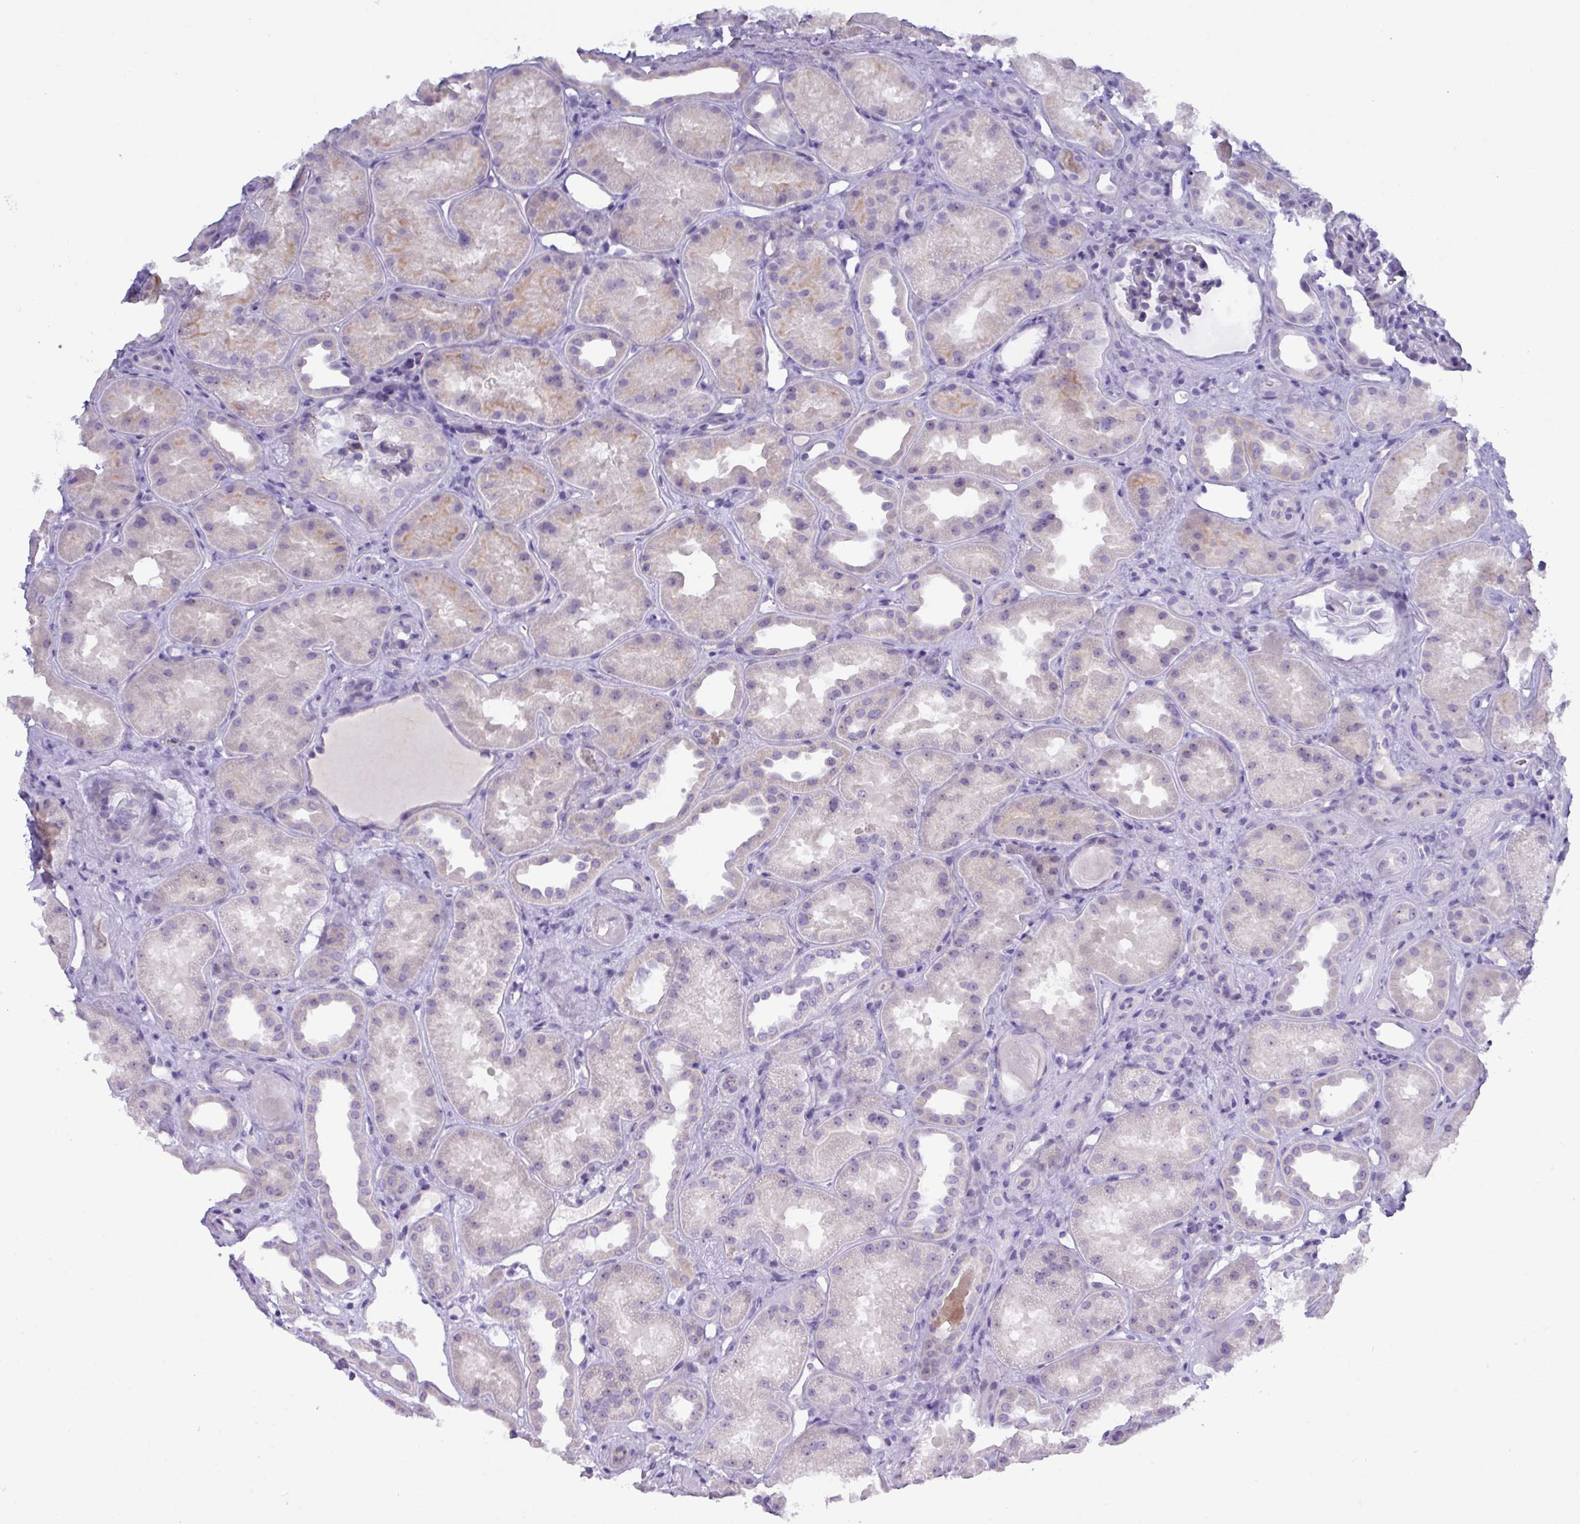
{"staining": {"intensity": "negative", "quantity": "none", "location": "none"}, "tissue": "kidney", "cell_type": "Cells in glomeruli", "image_type": "normal", "snomed": [{"axis": "morphology", "description": "Normal tissue, NOS"}, {"axis": "topography", "description": "Kidney"}], "caption": "A high-resolution image shows immunohistochemistry (IHC) staining of unremarkable kidney, which demonstrates no significant staining in cells in glomeruli. (Stains: DAB immunohistochemistry (IHC) with hematoxylin counter stain, Microscopy: brightfield microscopy at high magnification).", "gene": "MRM2", "patient": {"sex": "male", "age": 61}}